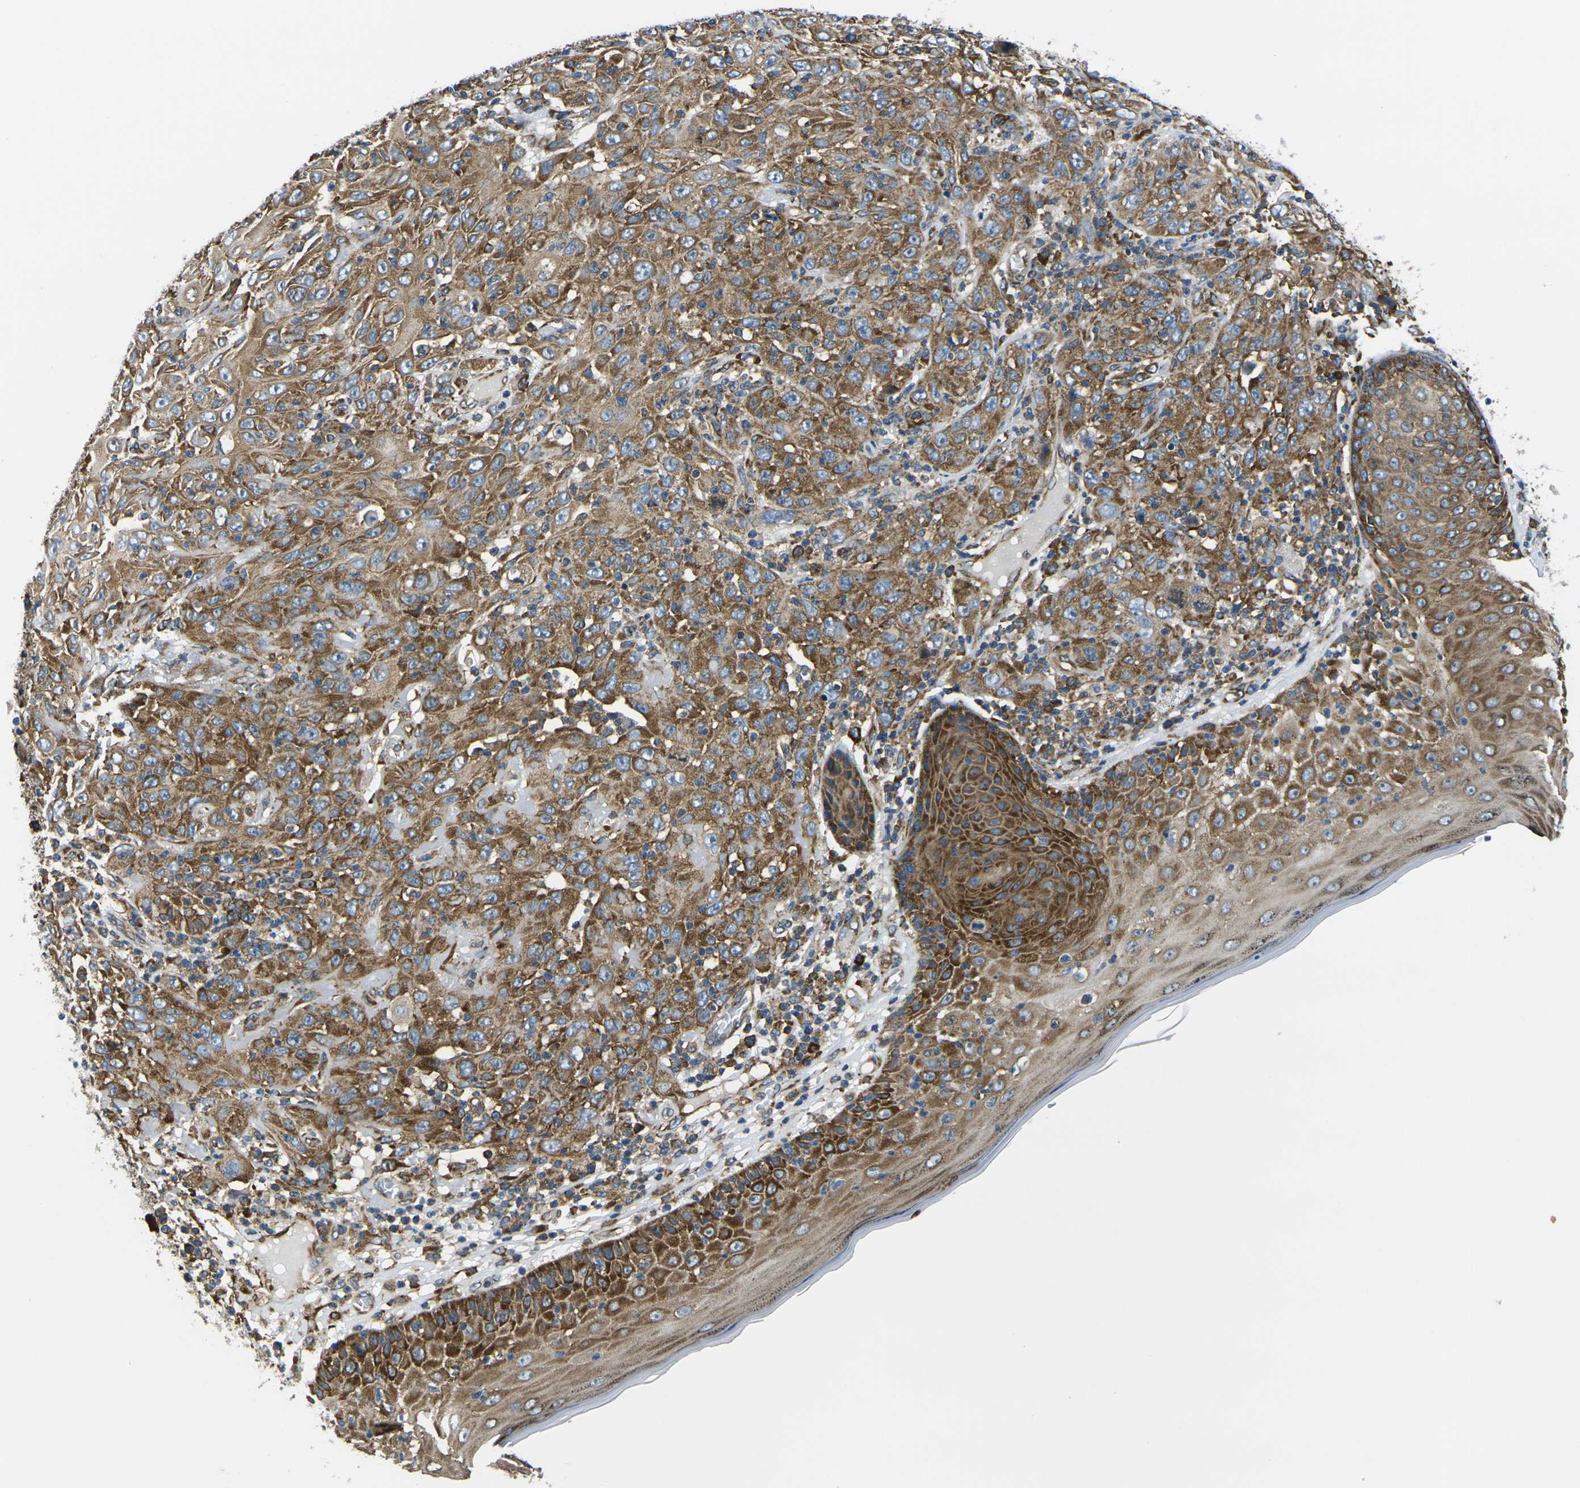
{"staining": {"intensity": "moderate", "quantity": ">75%", "location": "cytoplasmic/membranous"}, "tissue": "skin cancer", "cell_type": "Tumor cells", "image_type": "cancer", "snomed": [{"axis": "morphology", "description": "Squamous cell carcinoma, NOS"}, {"axis": "topography", "description": "Skin"}], "caption": "An immunohistochemistry image of tumor tissue is shown. Protein staining in brown highlights moderate cytoplasmic/membranous positivity in skin cancer within tumor cells.", "gene": "RPSA", "patient": {"sex": "female", "age": 88}}